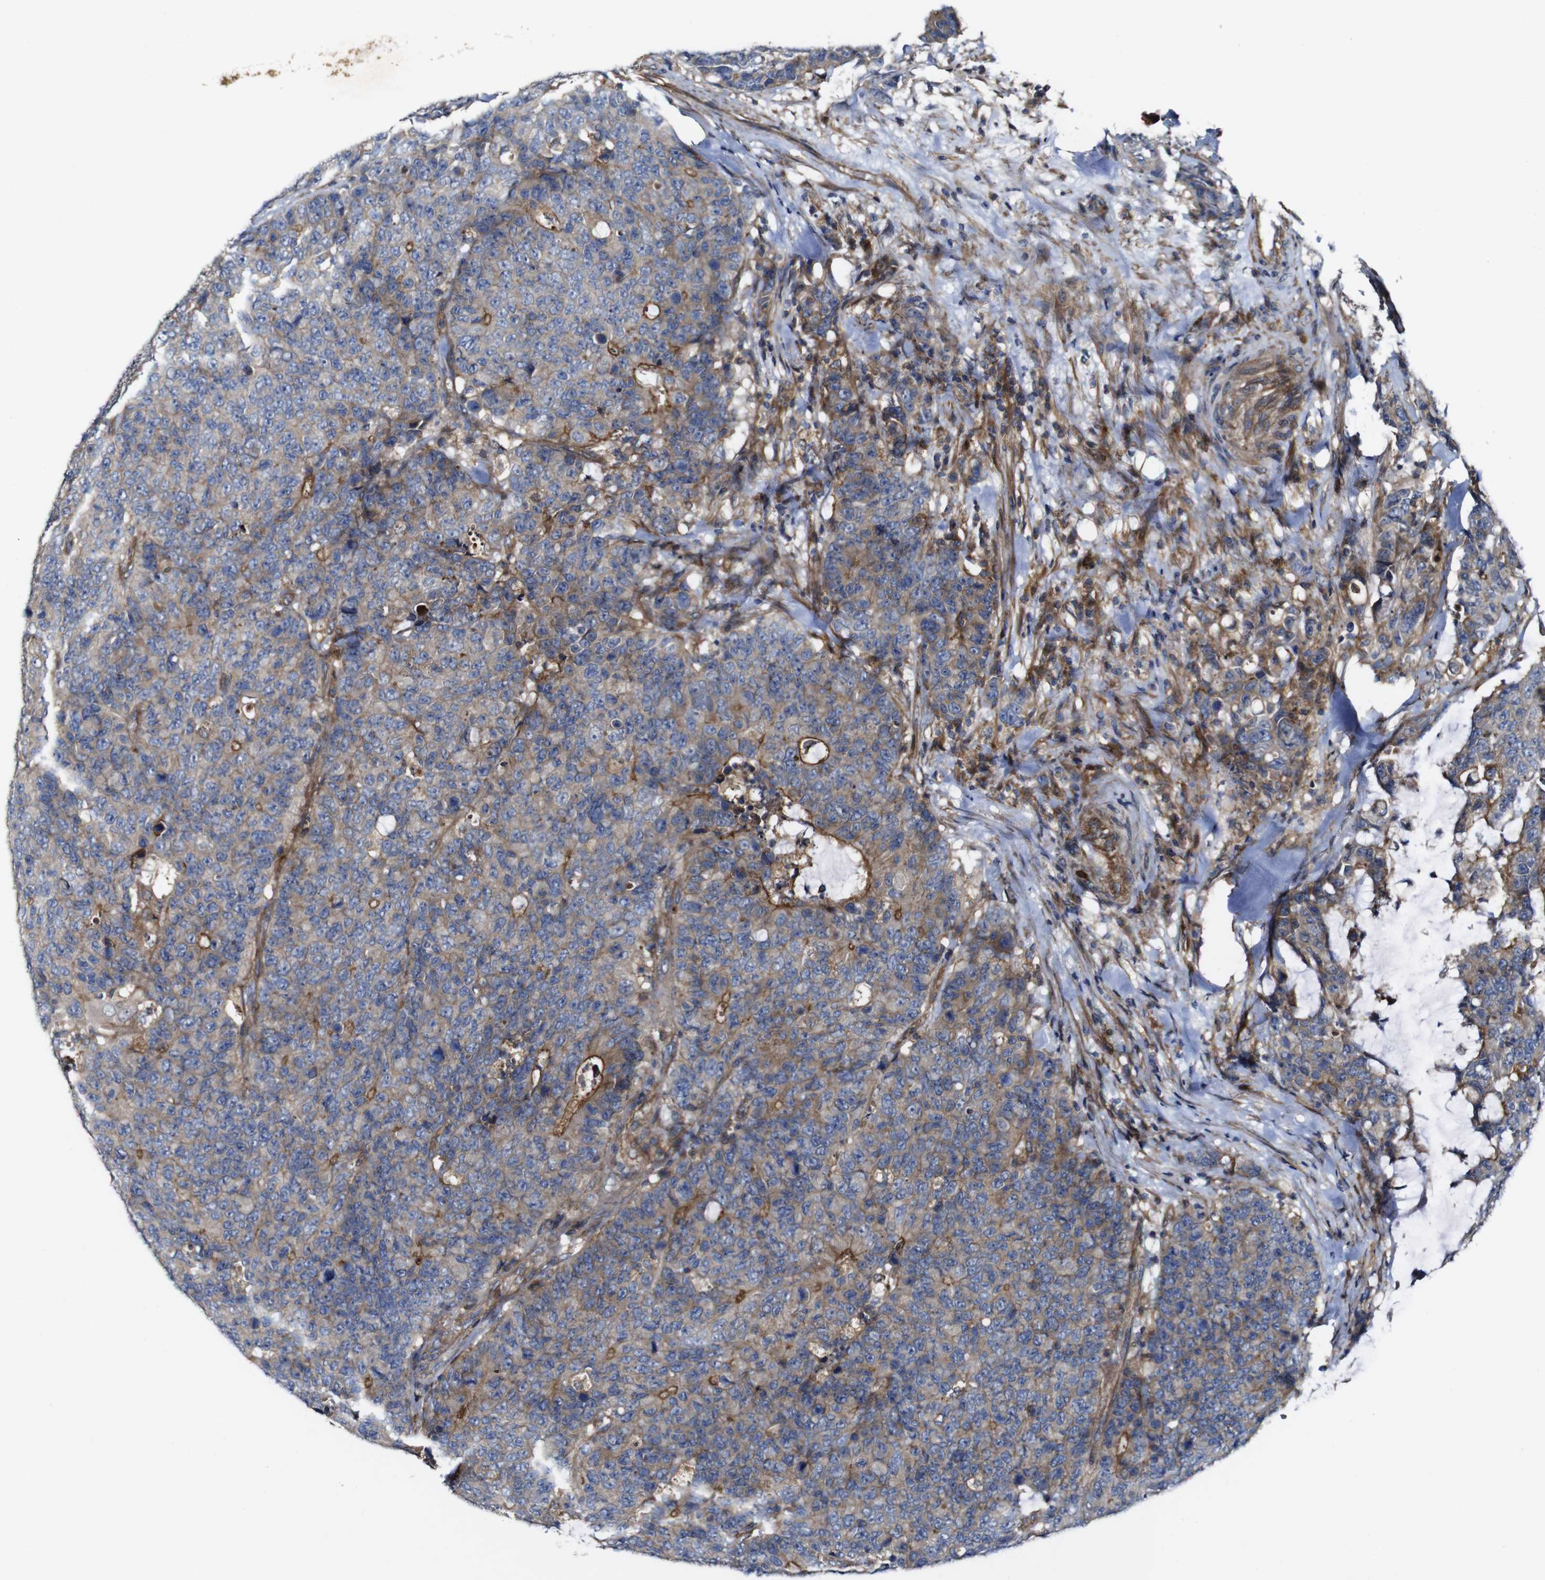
{"staining": {"intensity": "weak", "quantity": ">75%", "location": "cytoplasmic/membranous"}, "tissue": "colorectal cancer", "cell_type": "Tumor cells", "image_type": "cancer", "snomed": [{"axis": "morphology", "description": "Adenocarcinoma, NOS"}, {"axis": "topography", "description": "Colon"}], "caption": "Colorectal adenocarcinoma was stained to show a protein in brown. There is low levels of weak cytoplasmic/membranous expression in approximately >75% of tumor cells. (DAB IHC, brown staining for protein, blue staining for nuclei).", "gene": "GSDME", "patient": {"sex": "female", "age": 86}}